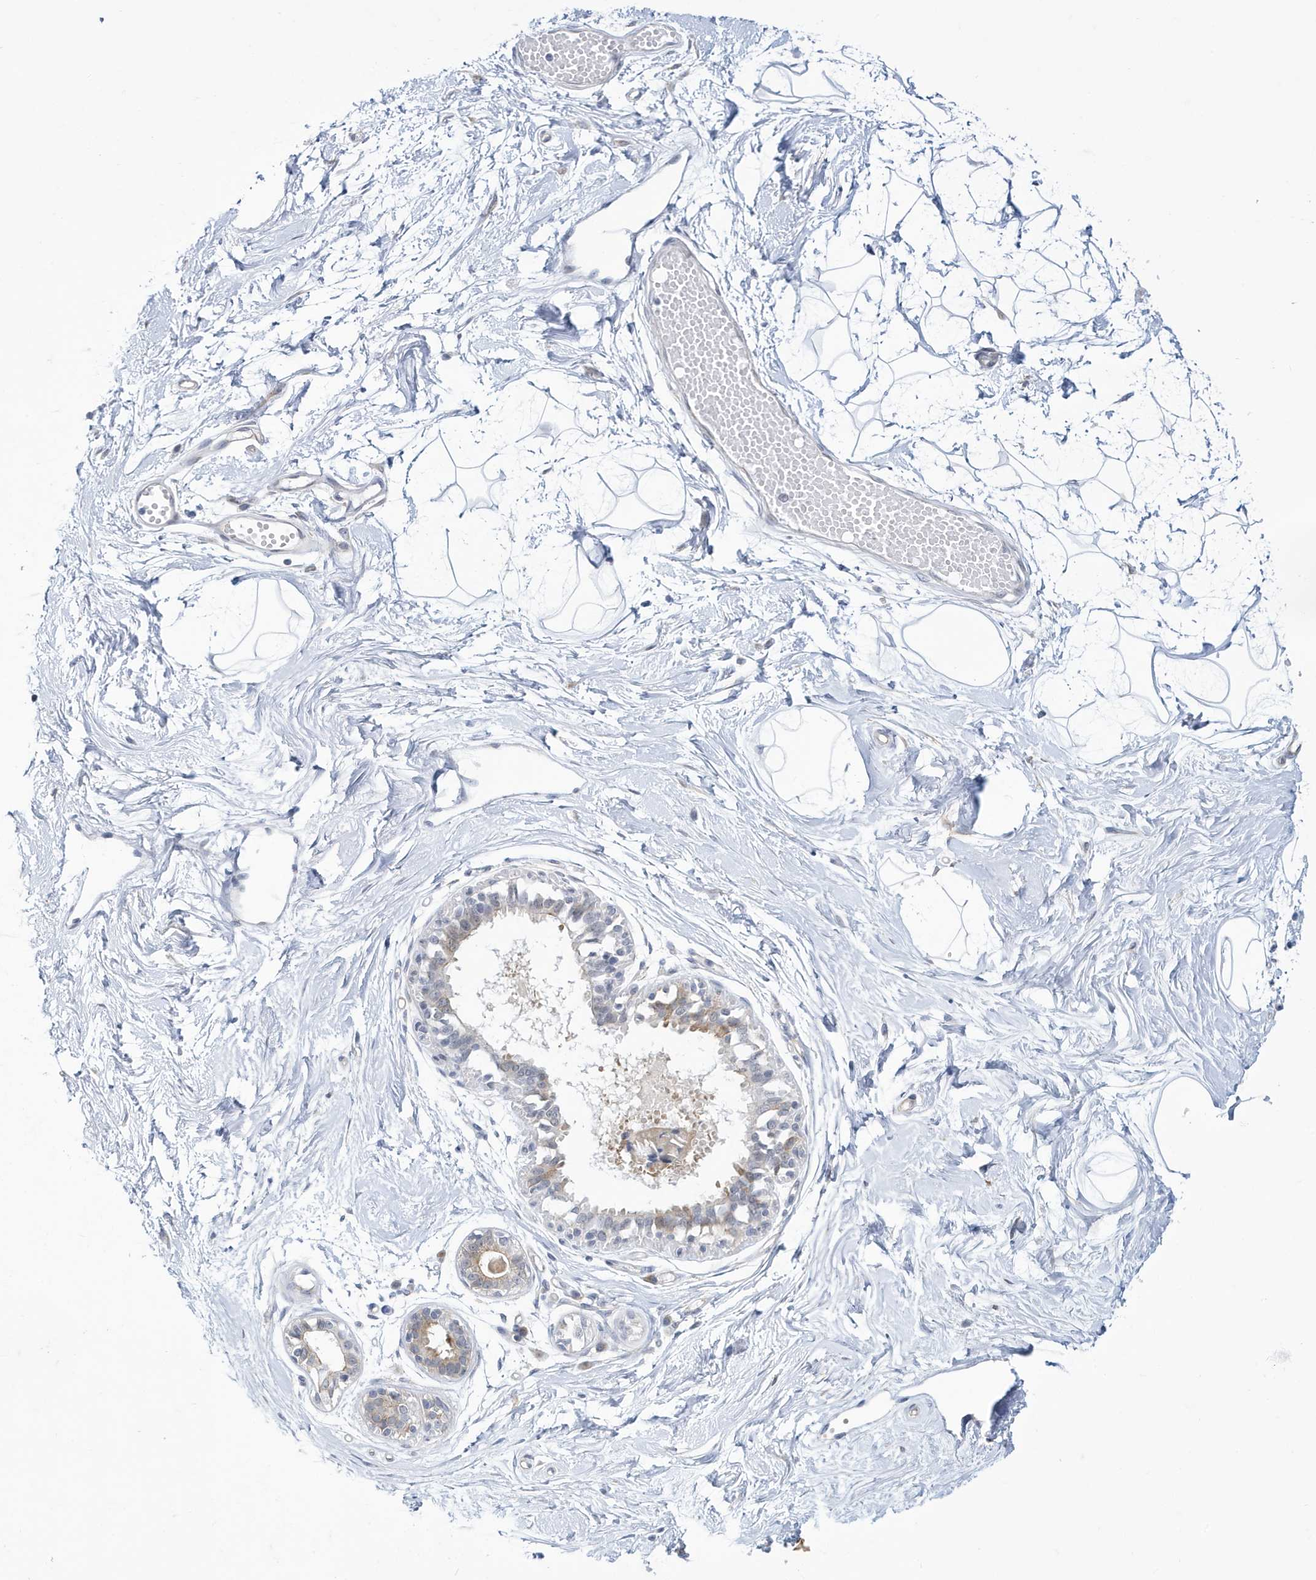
{"staining": {"intensity": "negative", "quantity": "none", "location": "none"}, "tissue": "breast", "cell_type": "Adipocytes", "image_type": "normal", "snomed": [{"axis": "morphology", "description": "Normal tissue, NOS"}, {"axis": "topography", "description": "Breast"}], "caption": "Normal breast was stained to show a protein in brown. There is no significant staining in adipocytes. (DAB immunohistochemistry with hematoxylin counter stain).", "gene": "ZNF654", "patient": {"sex": "female", "age": 45}}